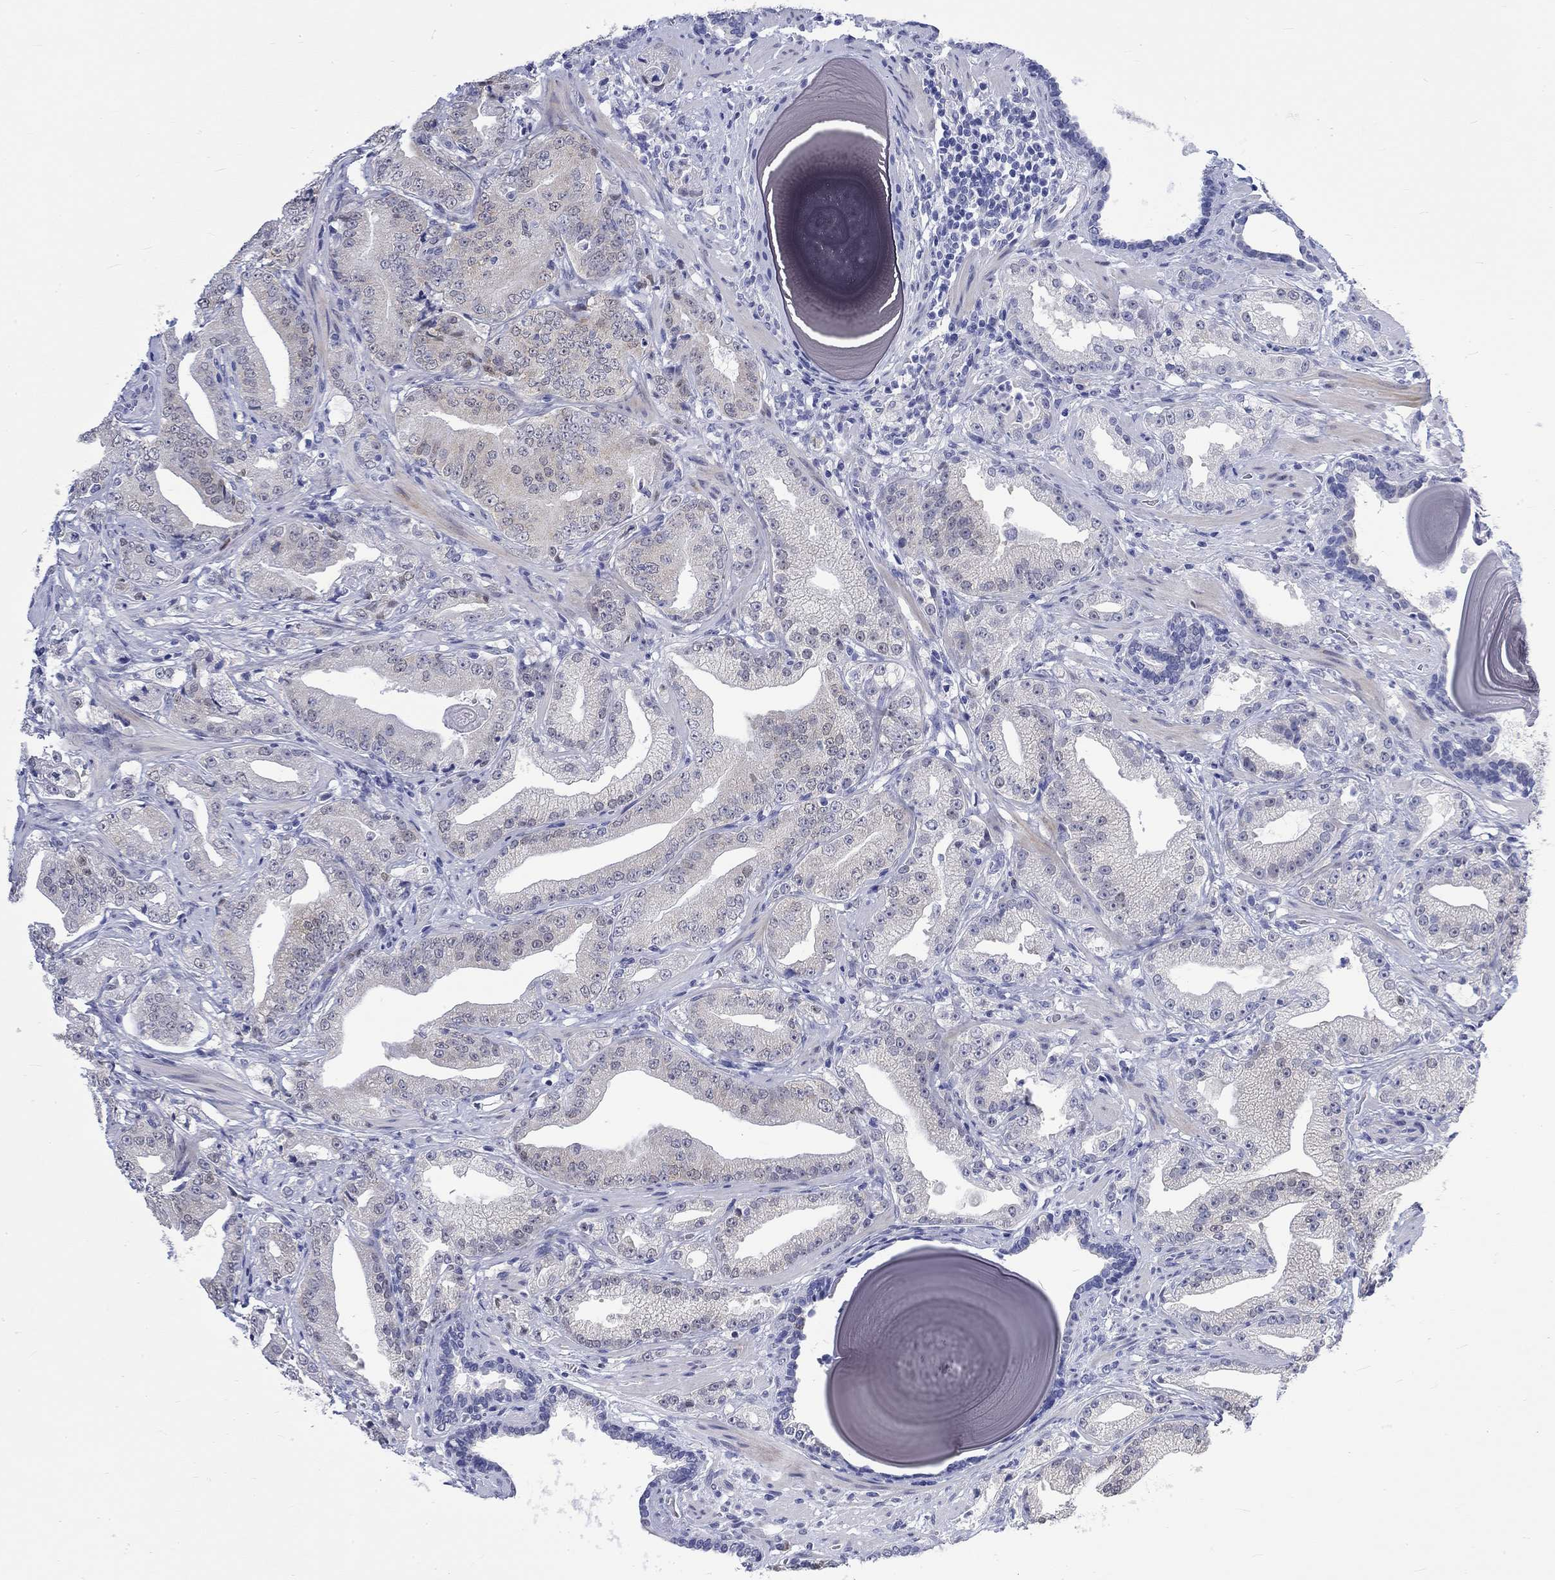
{"staining": {"intensity": "weak", "quantity": "<25%", "location": "cytoplasmic/membranous,nuclear"}, "tissue": "prostate cancer", "cell_type": "Tumor cells", "image_type": "cancer", "snomed": [{"axis": "morphology", "description": "Adenocarcinoma, Low grade"}, {"axis": "topography", "description": "Prostate"}], "caption": "Immunohistochemistry (IHC) of prostate cancer reveals no expression in tumor cells. The staining is performed using DAB (3,3'-diaminobenzidine) brown chromogen with nuclei counter-stained in using hematoxylin.", "gene": "MSI1", "patient": {"sex": "male", "age": 62}}